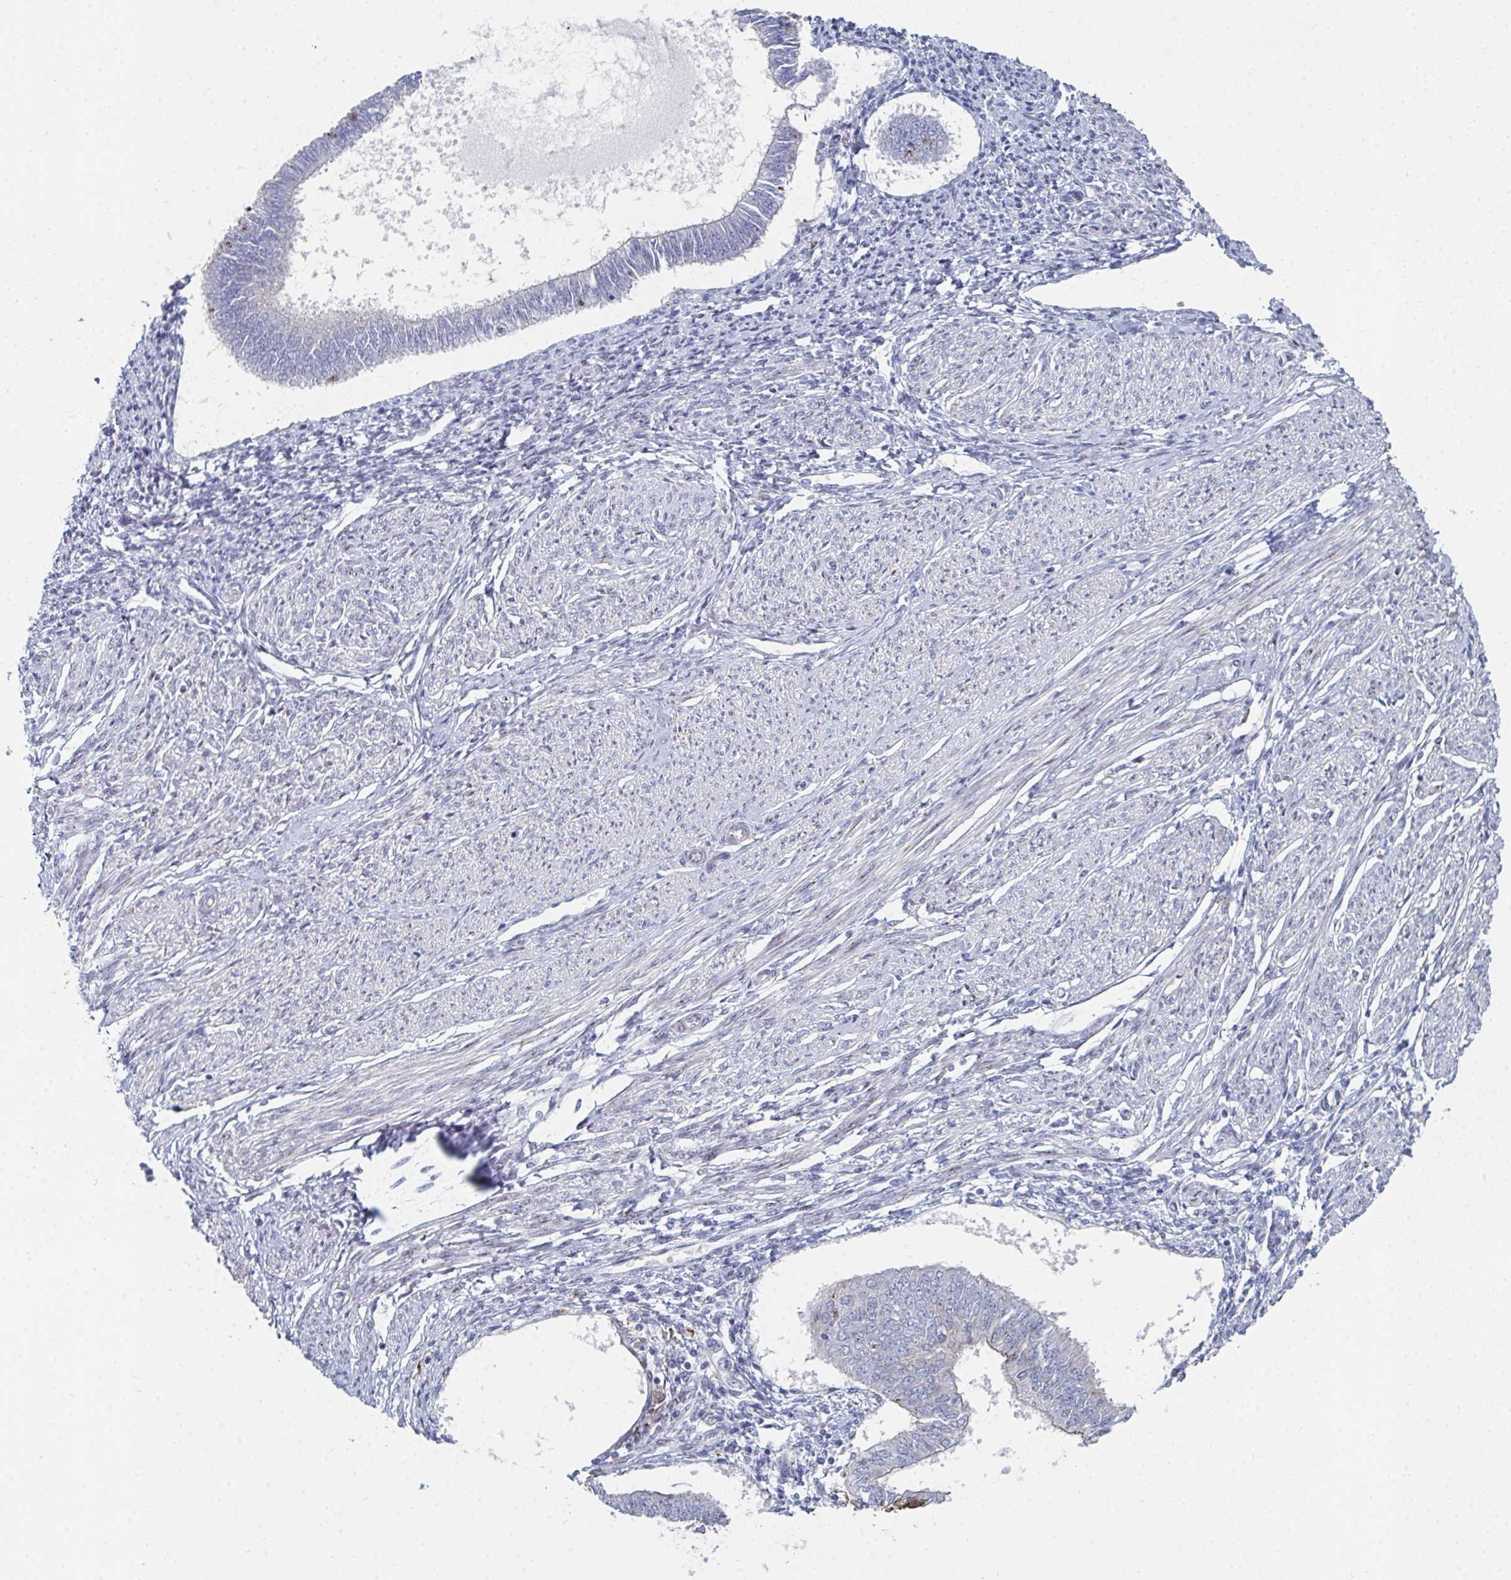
{"staining": {"intensity": "negative", "quantity": "none", "location": "none"}, "tissue": "endometrial cancer", "cell_type": "Tumor cells", "image_type": "cancer", "snomed": [{"axis": "morphology", "description": "Adenocarcinoma, NOS"}, {"axis": "topography", "description": "Endometrium"}], "caption": "High power microscopy photomicrograph of an immunohistochemistry histopathology image of endometrial cancer, revealing no significant staining in tumor cells.", "gene": "PSMG1", "patient": {"sex": "female", "age": 58}}